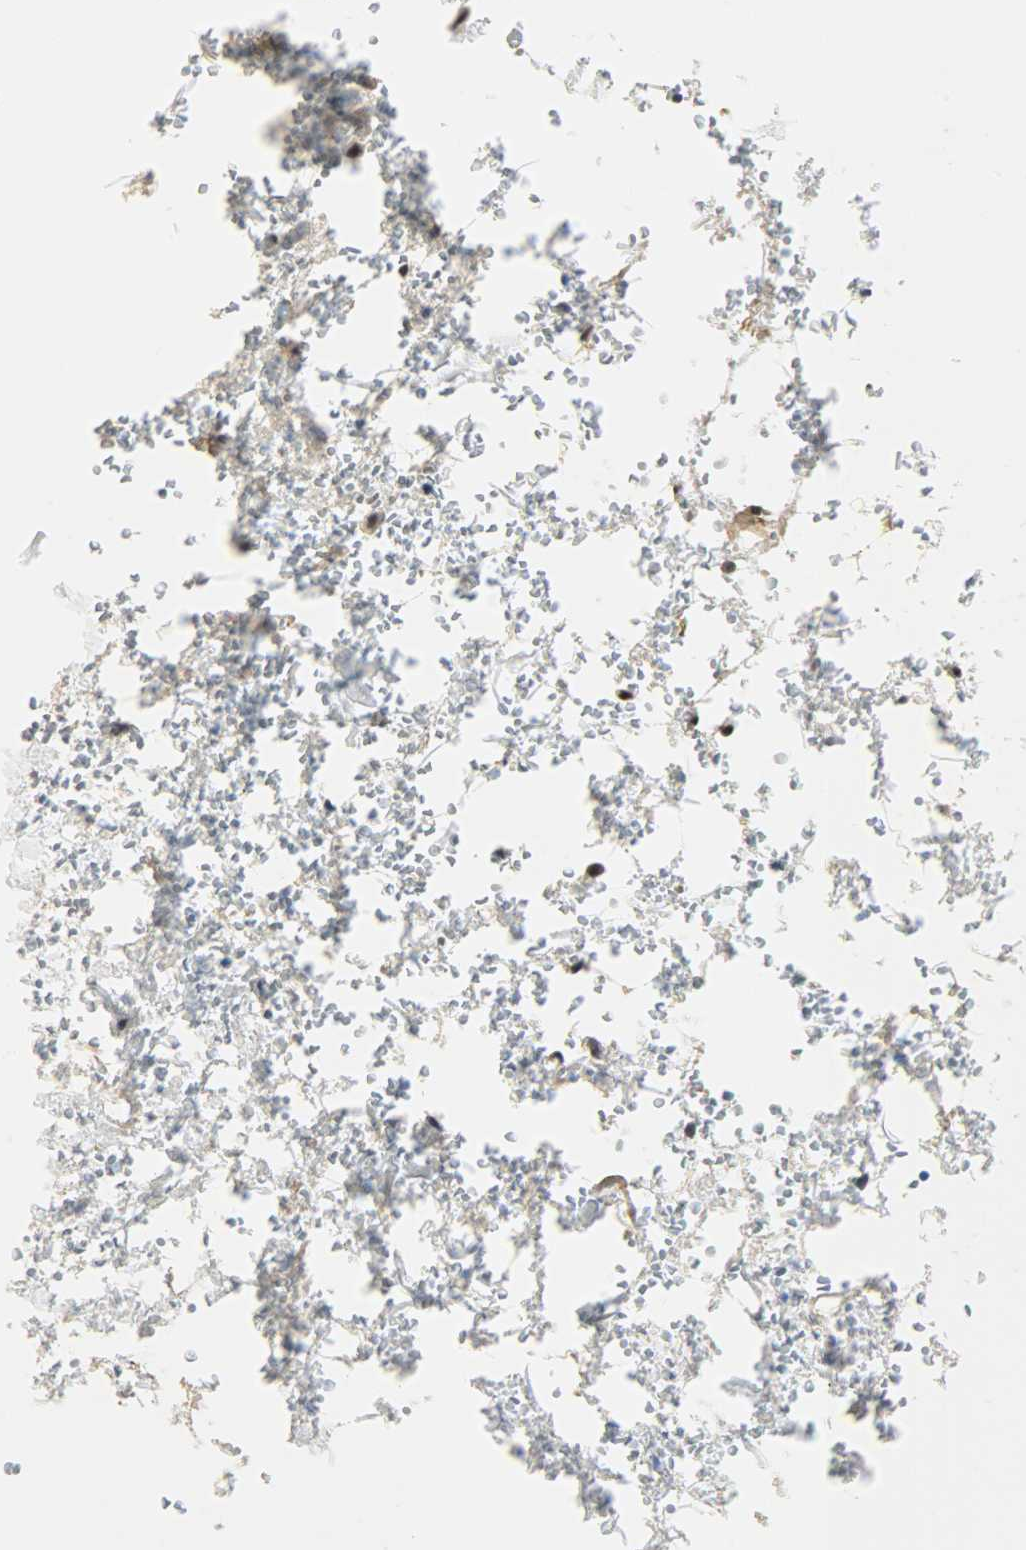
{"staining": {"intensity": "moderate", "quantity": ">75%", "location": "nuclear"}, "tissue": "colon", "cell_type": "Endothelial cells", "image_type": "normal", "snomed": [{"axis": "morphology", "description": "Normal tissue, NOS"}, {"axis": "topography", "description": "Colon"}], "caption": "Colon stained with a brown dye exhibits moderate nuclear positive positivity in about >75% of endothelial cells.", "gene": "NPEPL1", "patient": {"sex": "female", "age": 61}}